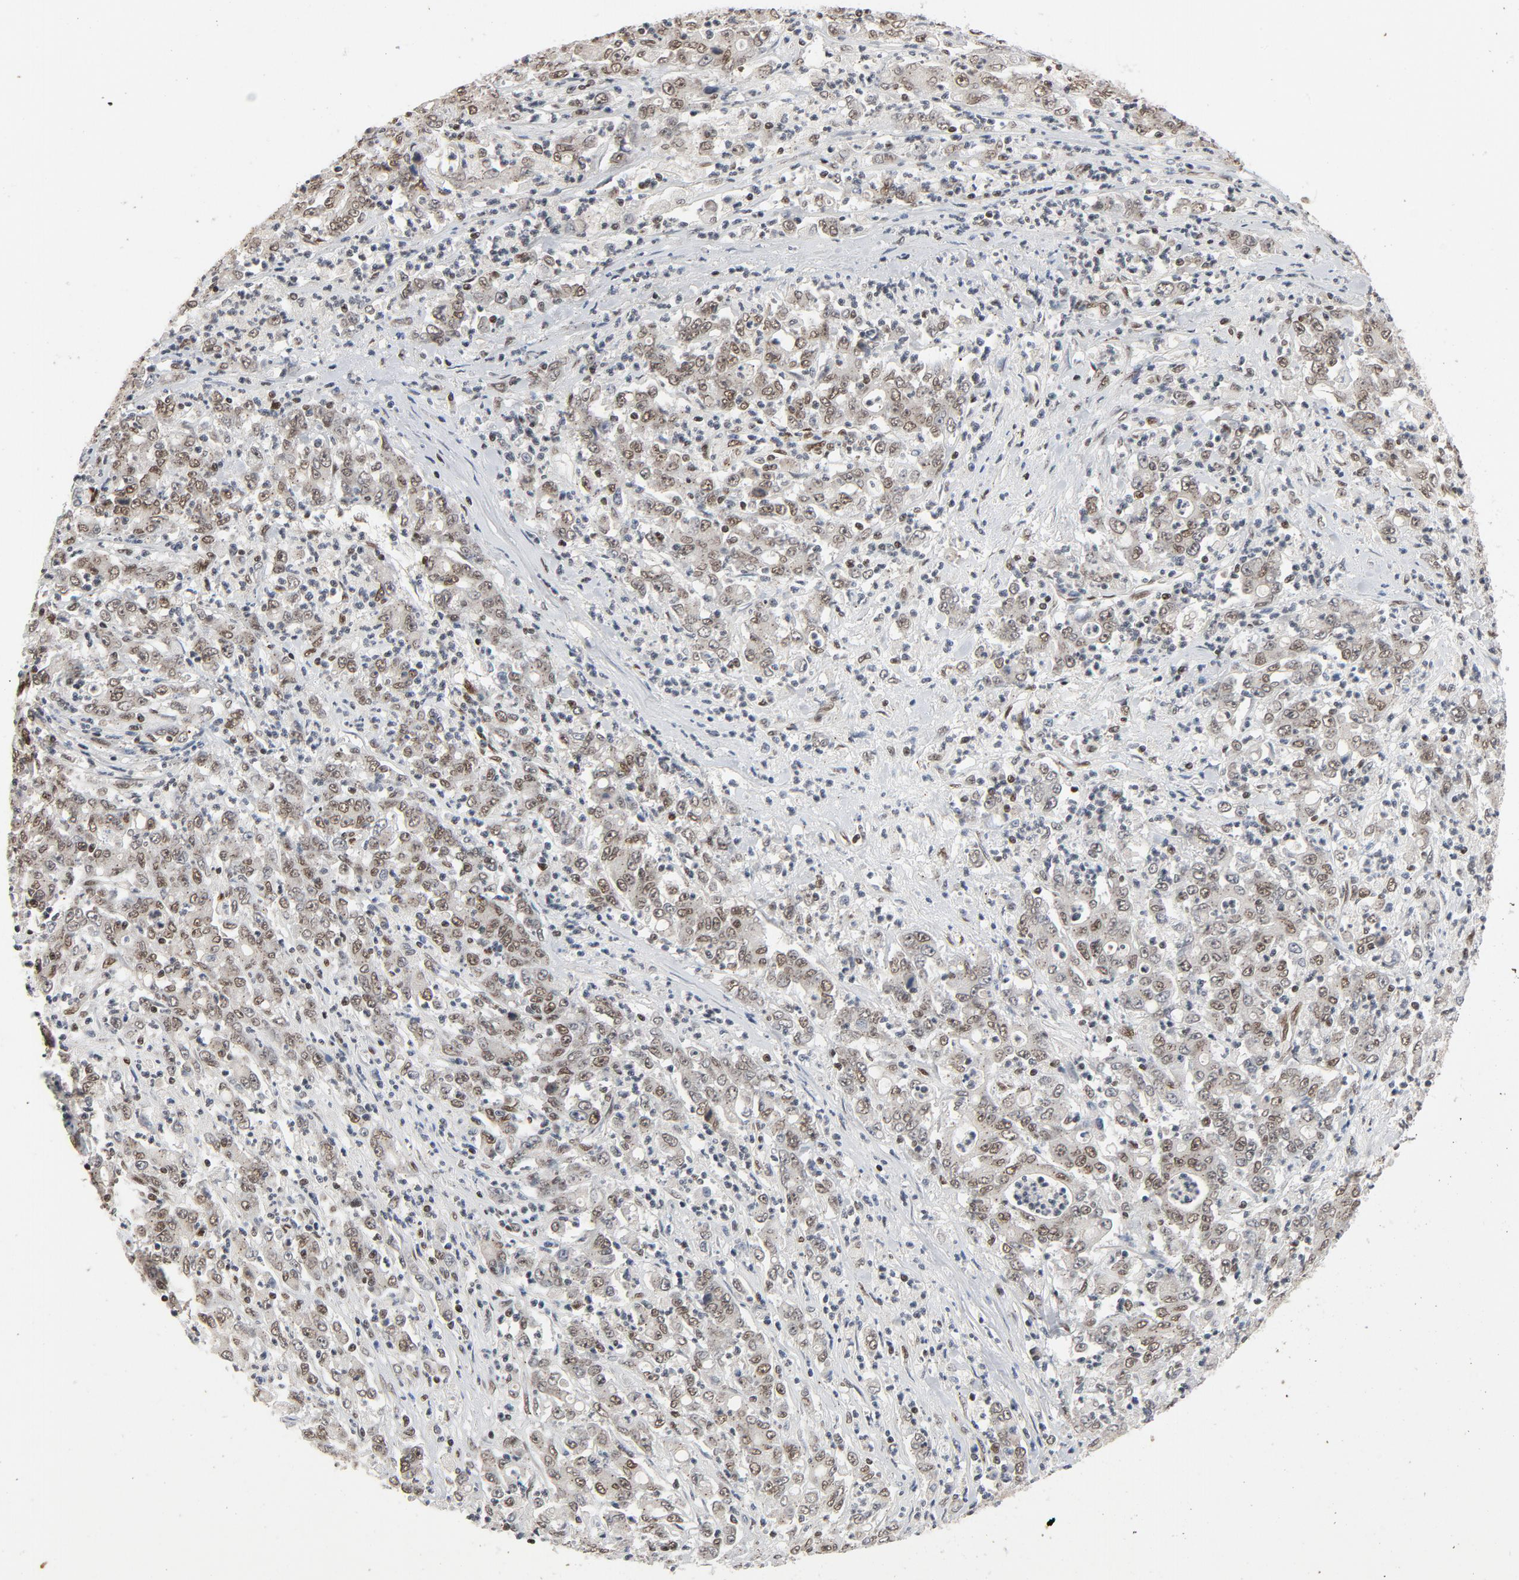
{"staining": {"intensity": "moderate", "quantity": ">75%", "location": "nuclear"}, "tissue": "stomach cancer", "cell_type": "Tumor cells", "image_type": "cancer", "snomed": [{"axis": "morphology", "description": "Adenocarcinoma, NOS"}, {"axis": "topography", "description": "Stomach, lower"}], "caption": "Protein expression by immunohistochemistry exhibits moderate nuclear staining in approximately >75% of tumor cells in stomach adenocarcinoma.", "gene": "SMARCD1", "patient": {"sex": "female", "age": 71}}